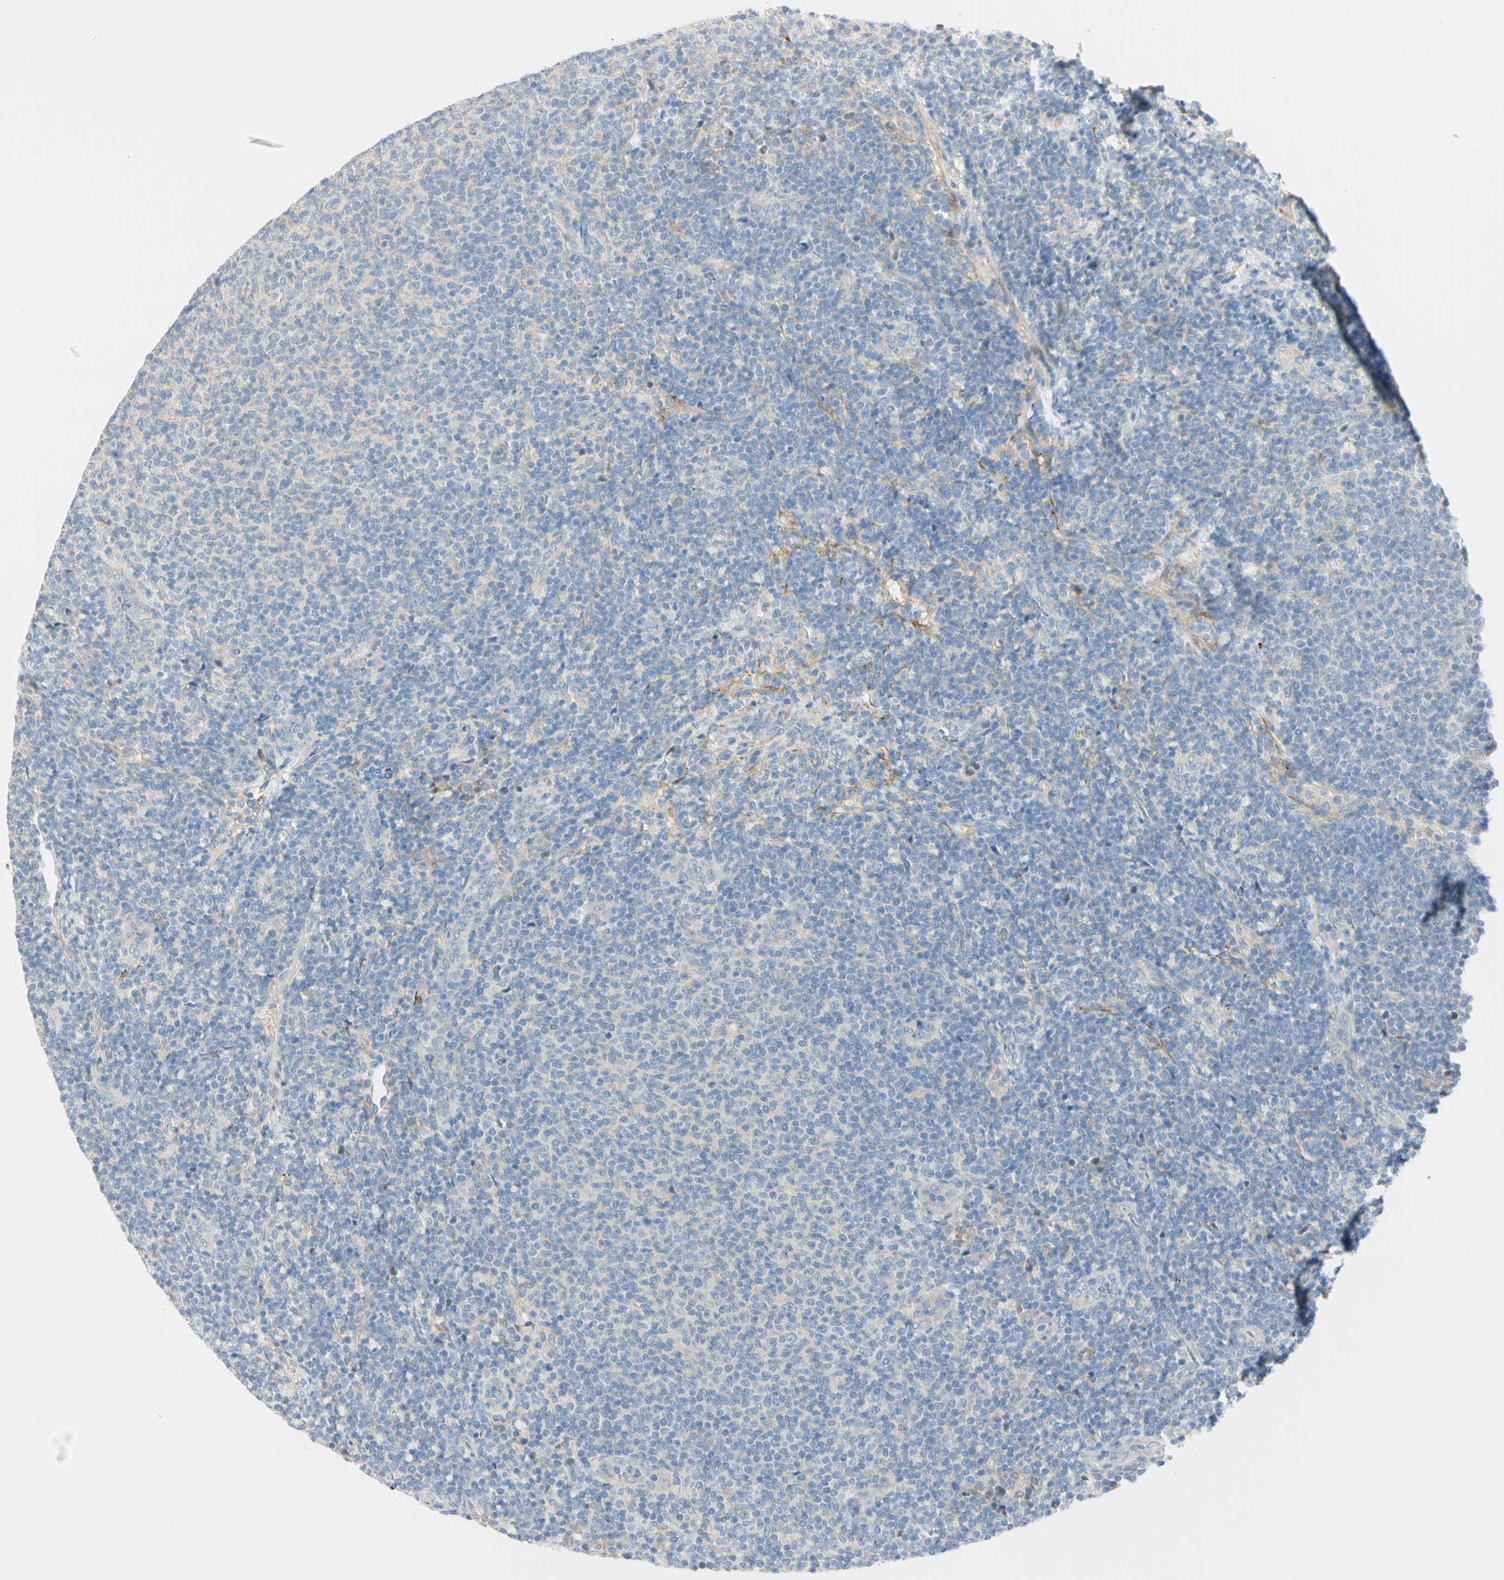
{"staining": {"intensity": "negative", "quantity": "none", "location": "none"}, "tissue": "lymphoma", "cell_type": "Tumor cells", "image_type": "cancer", "snomed": [{"axis": "morphology", "description": "Malignant lymphoma, non-Hodgkin's type, Low grade"}, {"axis": "topography", "description": "Lymph node"}], "caption": "There is no significant expression in tumor cells of lymphoma.", "gene": "GCNT3", "patient": {"sex": "male", "age": 66}}